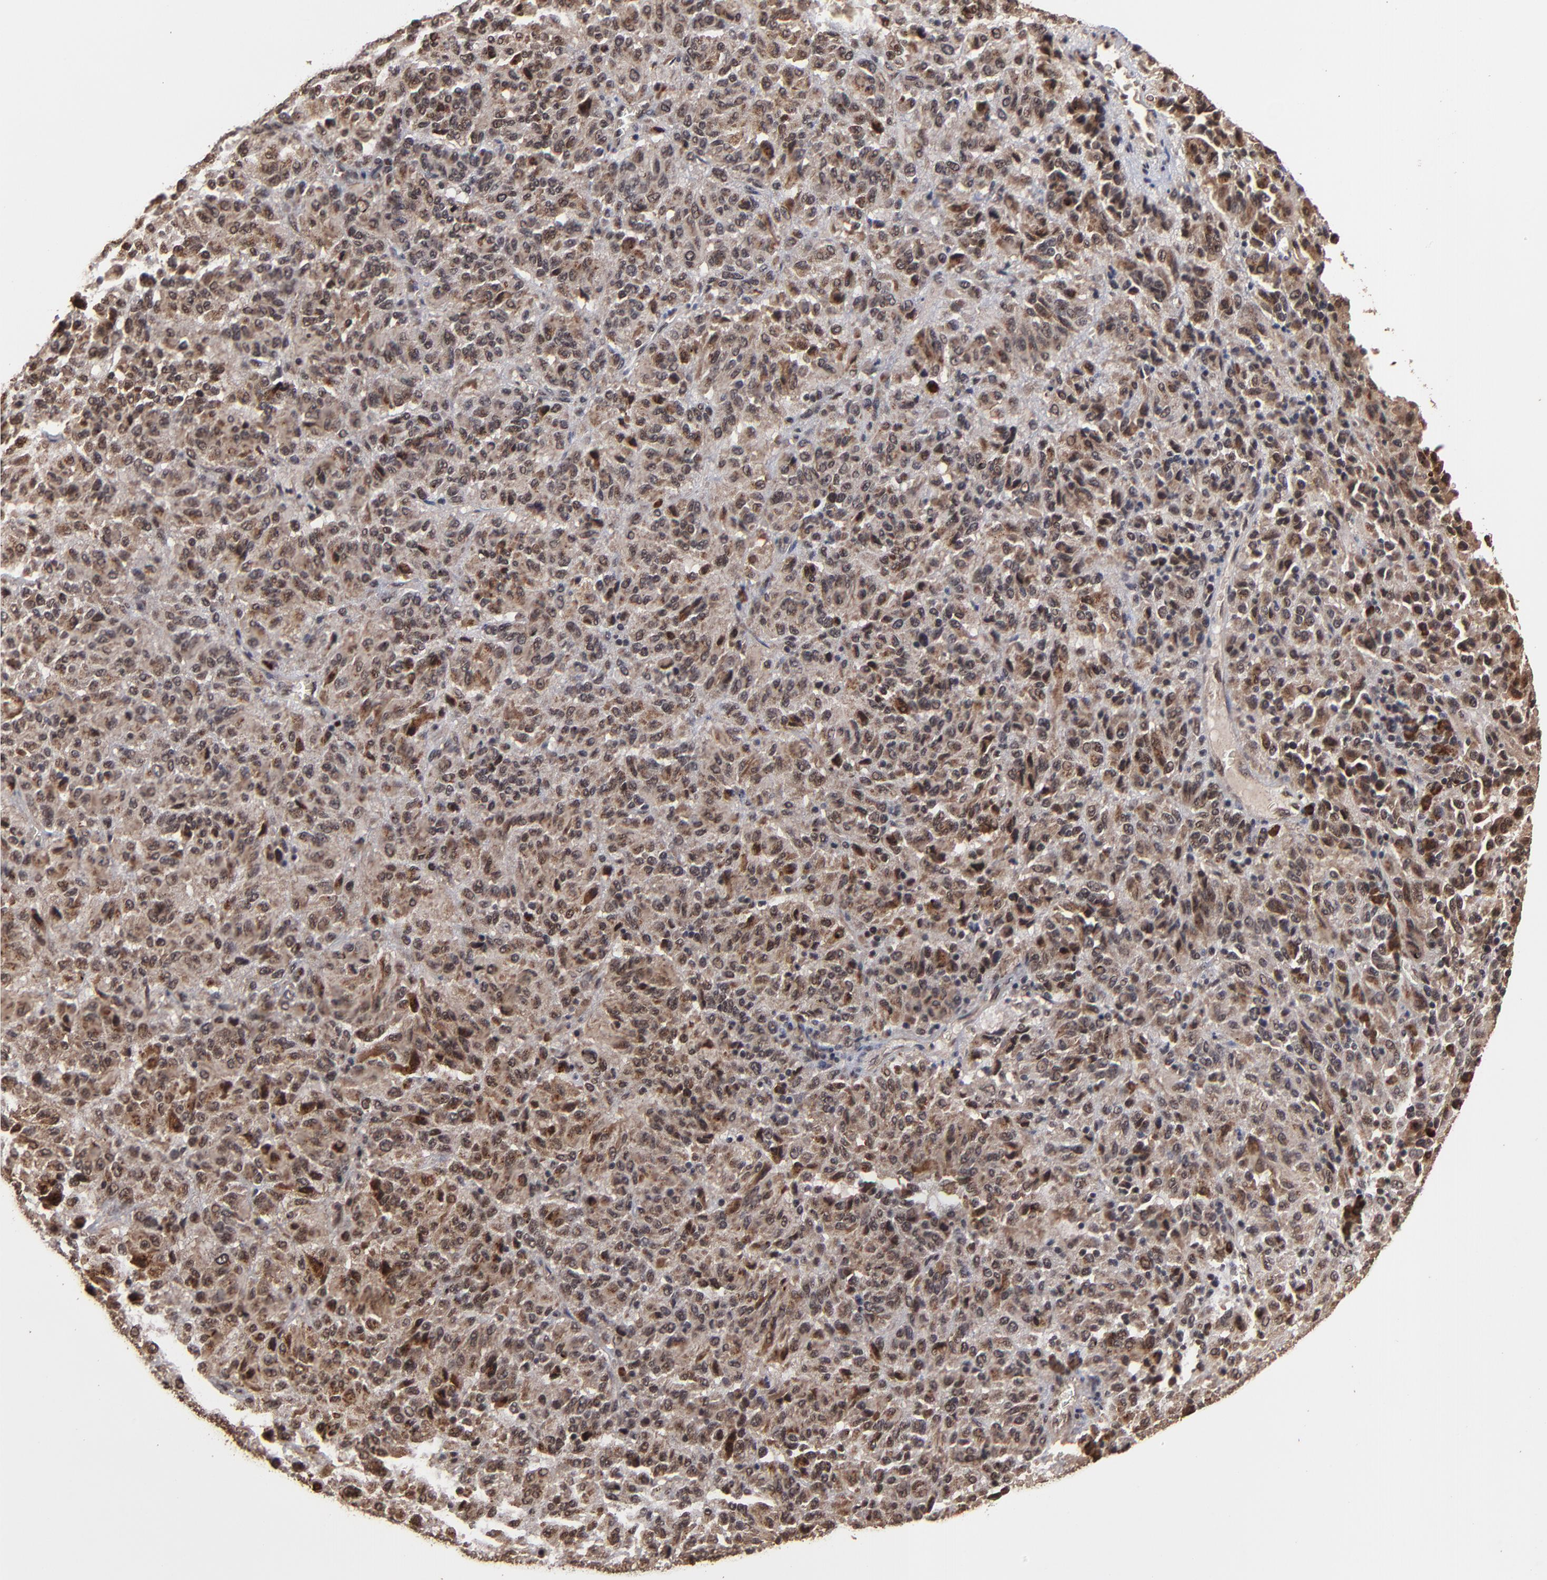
{"staining": {"intensity": "moderate", "quantity": "25%-75%", "location": "cytoplasmic/membranous,nuclear"}, "tissue": "melanoma", "cell_type": "Tumor cells", "image_type": "cancer", "snomed": [{"axis": "morphology", "description": "Malignant melanoma, Metastatic site"}, {"axis": "topography", "description": "Lung"}], "caption": "Melanoma stained for a protein (brown) displays moderate cytoplasmic/membranous and nuclear positive staining in about 25%-75% of tumor cells.", "gene": "NXF2B", "patient": {"sex": "male", "age": 64}}